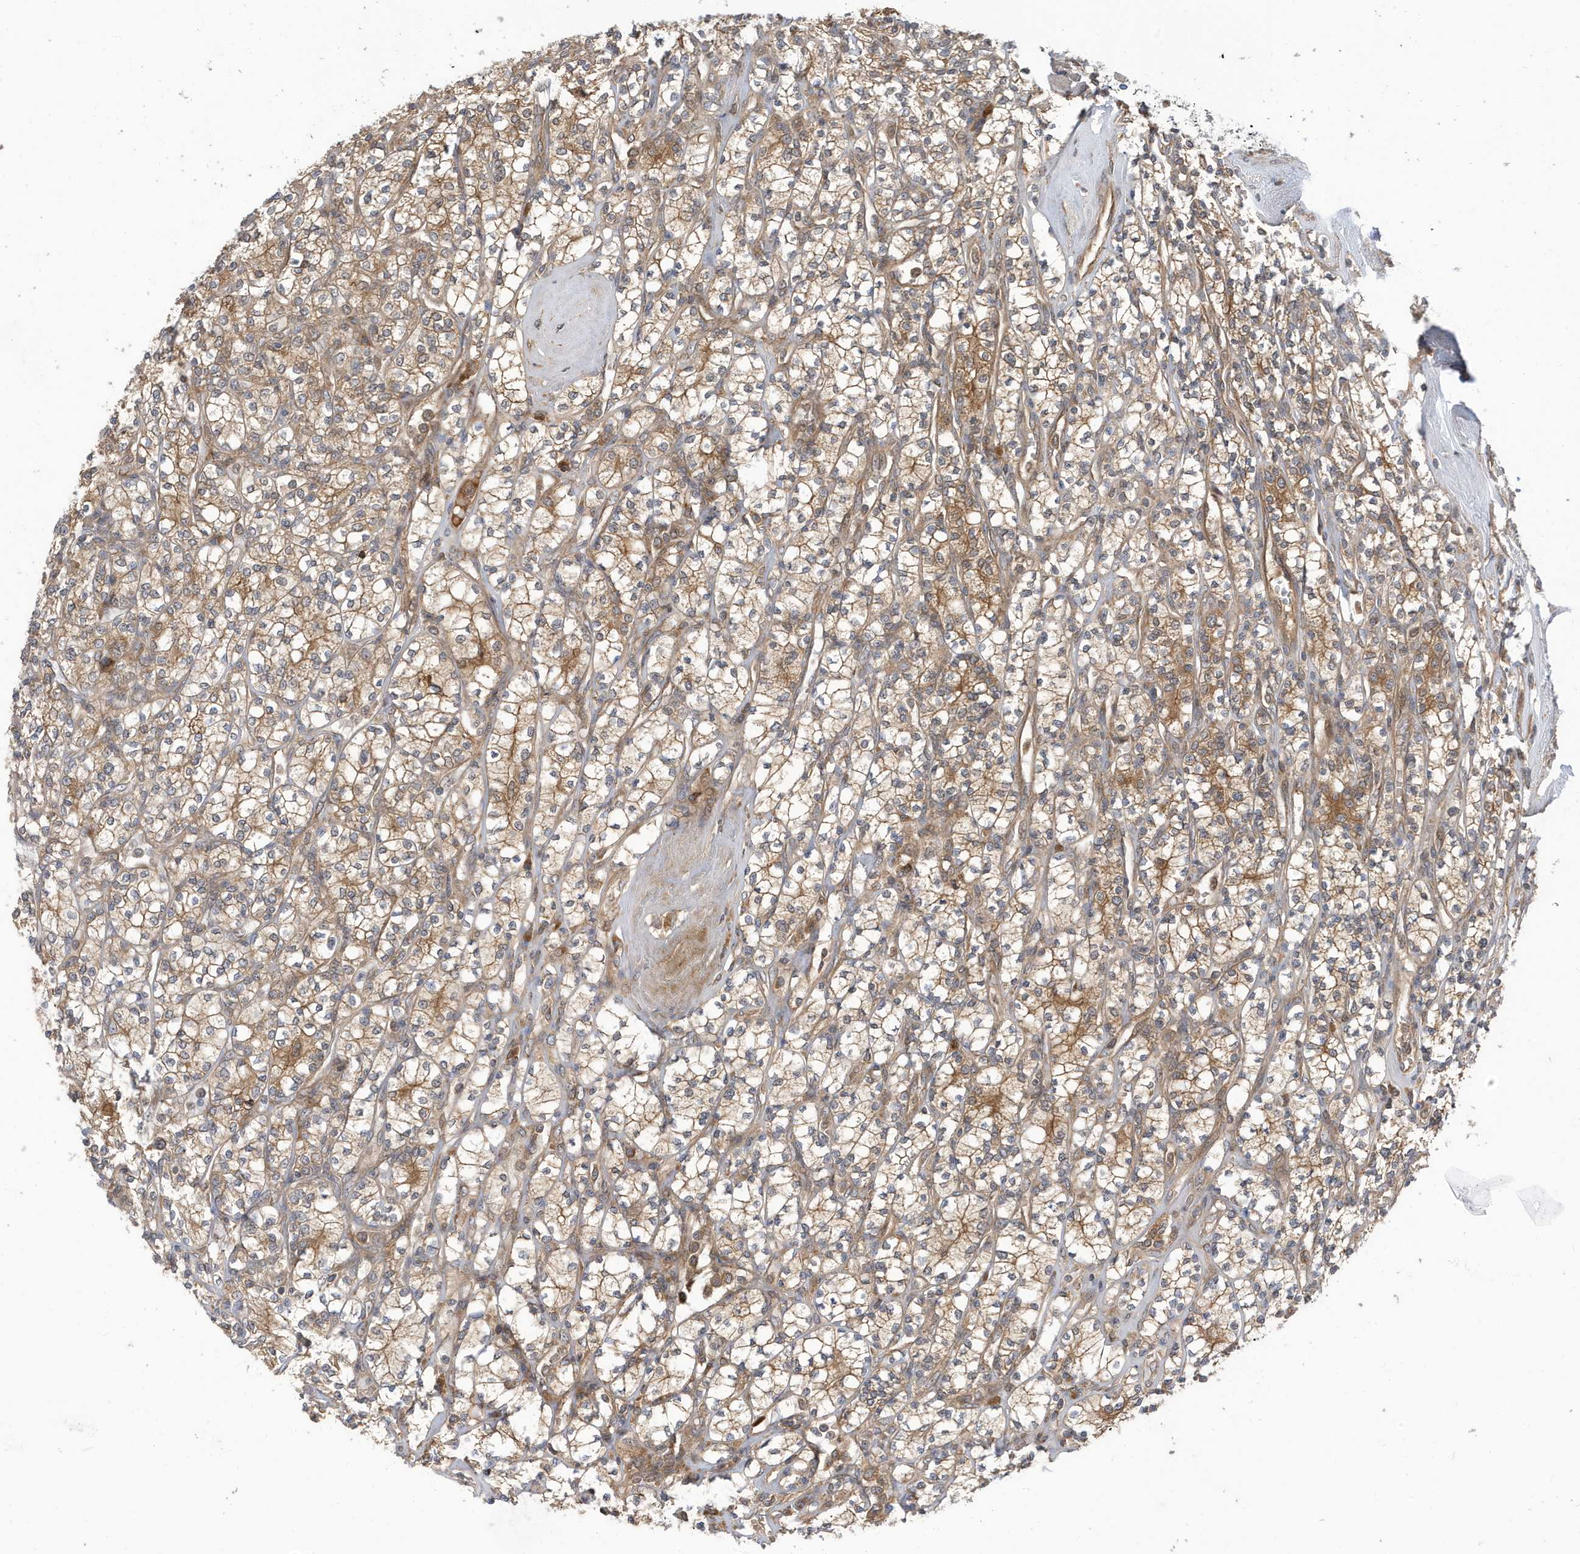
{"staining": {"intensity": "moderate", "quantity": ">75%", "location": "cytoplasmic/membranous"}, "tissue": "renal cancer", "cell_type": "Tumor cells", "image_type": "cancer", "snomed": [{"axis": "morphology", "description": "Adenocarcinoma, NOS"}, {"axis": "topography", "description": "Kidney"}], "caption": "Immunohistochemistry (IHC) (DAB (3,3'-diaminobenzidine)) staining of renal adenocarcinoma shows moderate cytoplasmic/membranous protein staining in about >75% of tumor cells.", "gene": "LAPTM4A", "patient": {"sex": "male", "age": 77}}